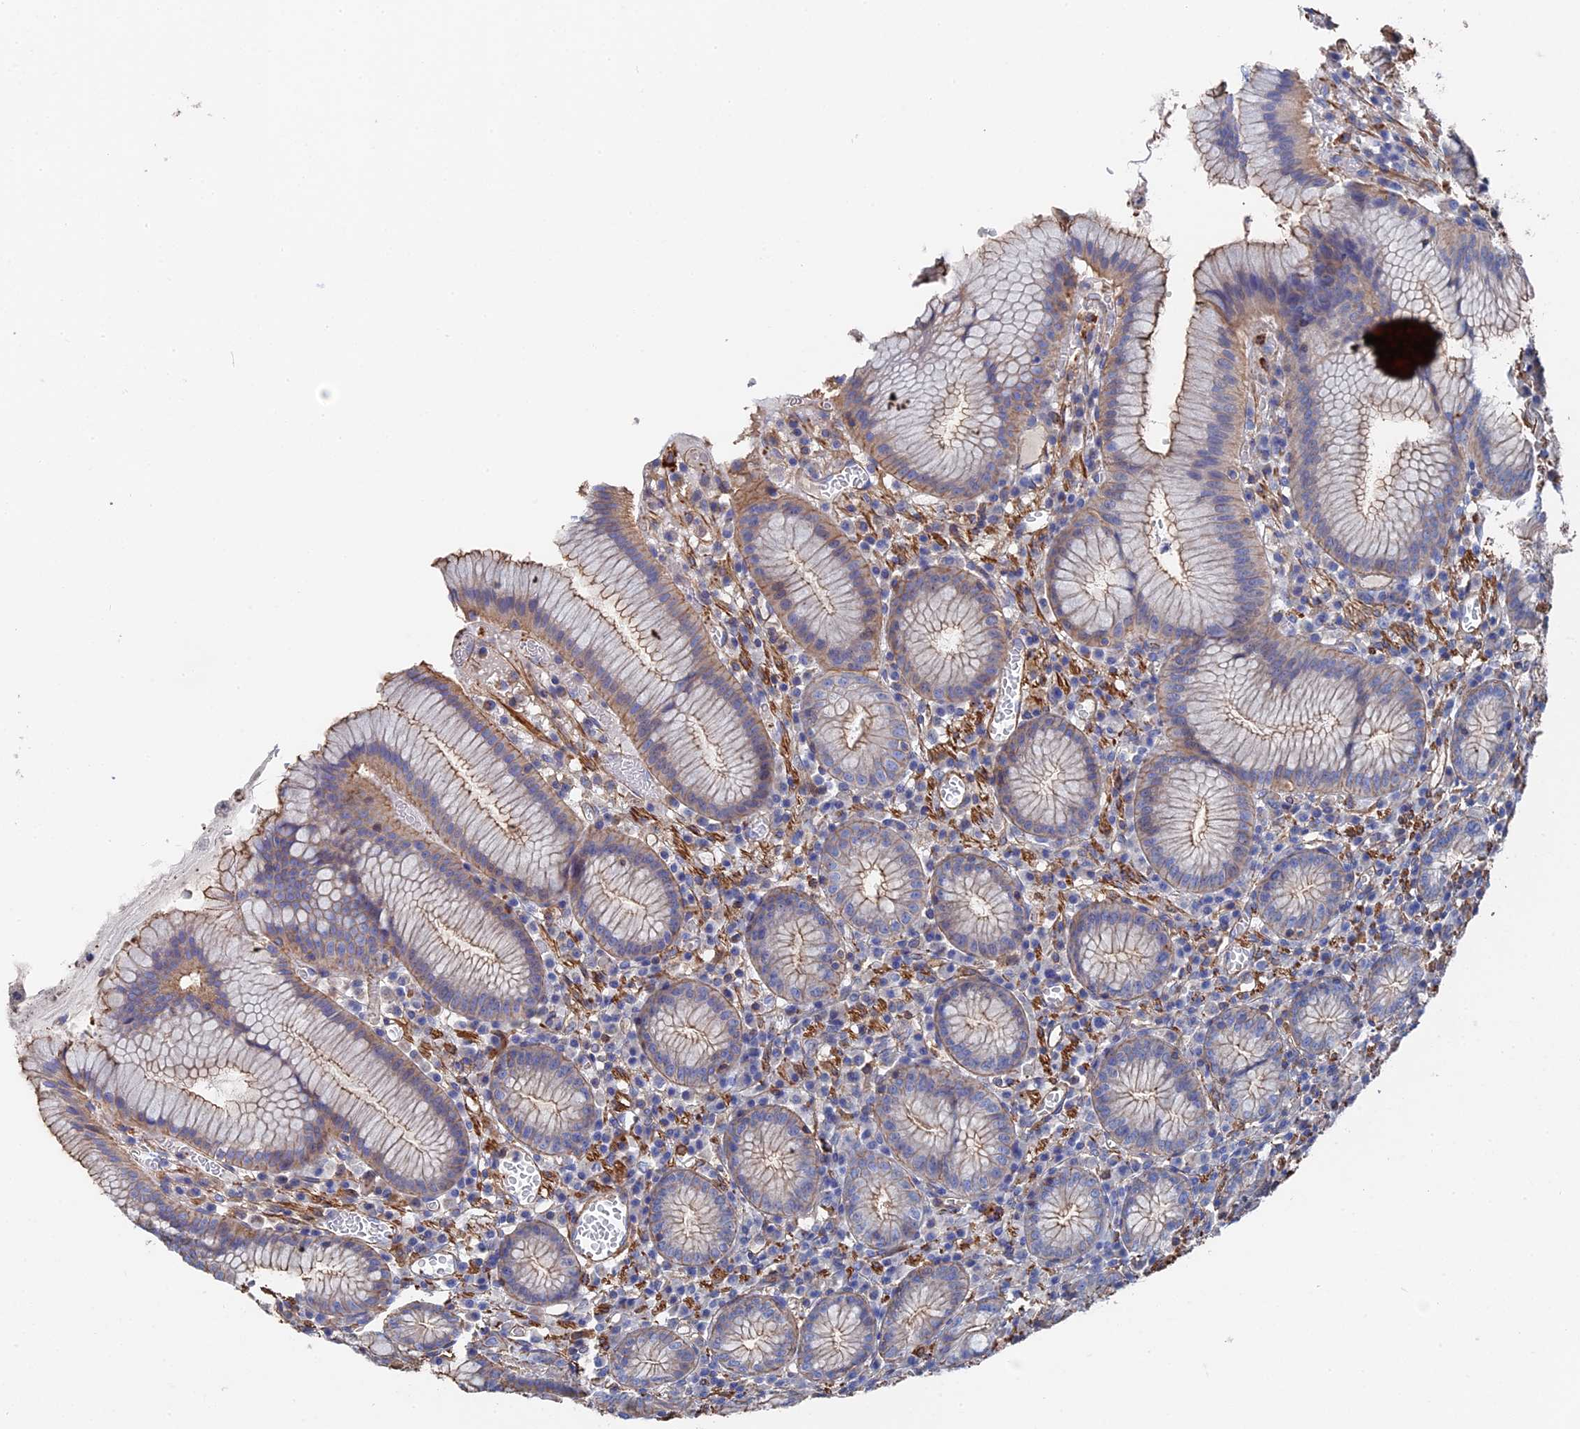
{"staining": {"intensity": "moderate", "quantity": "25%-75%", "location": "cytoplasmic/membranous"}, "tissue": "stomach", "cell_type": "Glandular cells", "image_type": "normal", "snomed": [{"axis": "morphology", "description": "Normal tissue, NOS"}, {"axis": "topography", "description": "Stomach"}], "caption": "The photomicrograph exhibits staining of unremarkable stomach, revealing moderate cytoplasmic/membranous protein staining (brown color) within glandular cells.", "gene": "STRA6", "patient": {"sex": "male", "age": 55}}